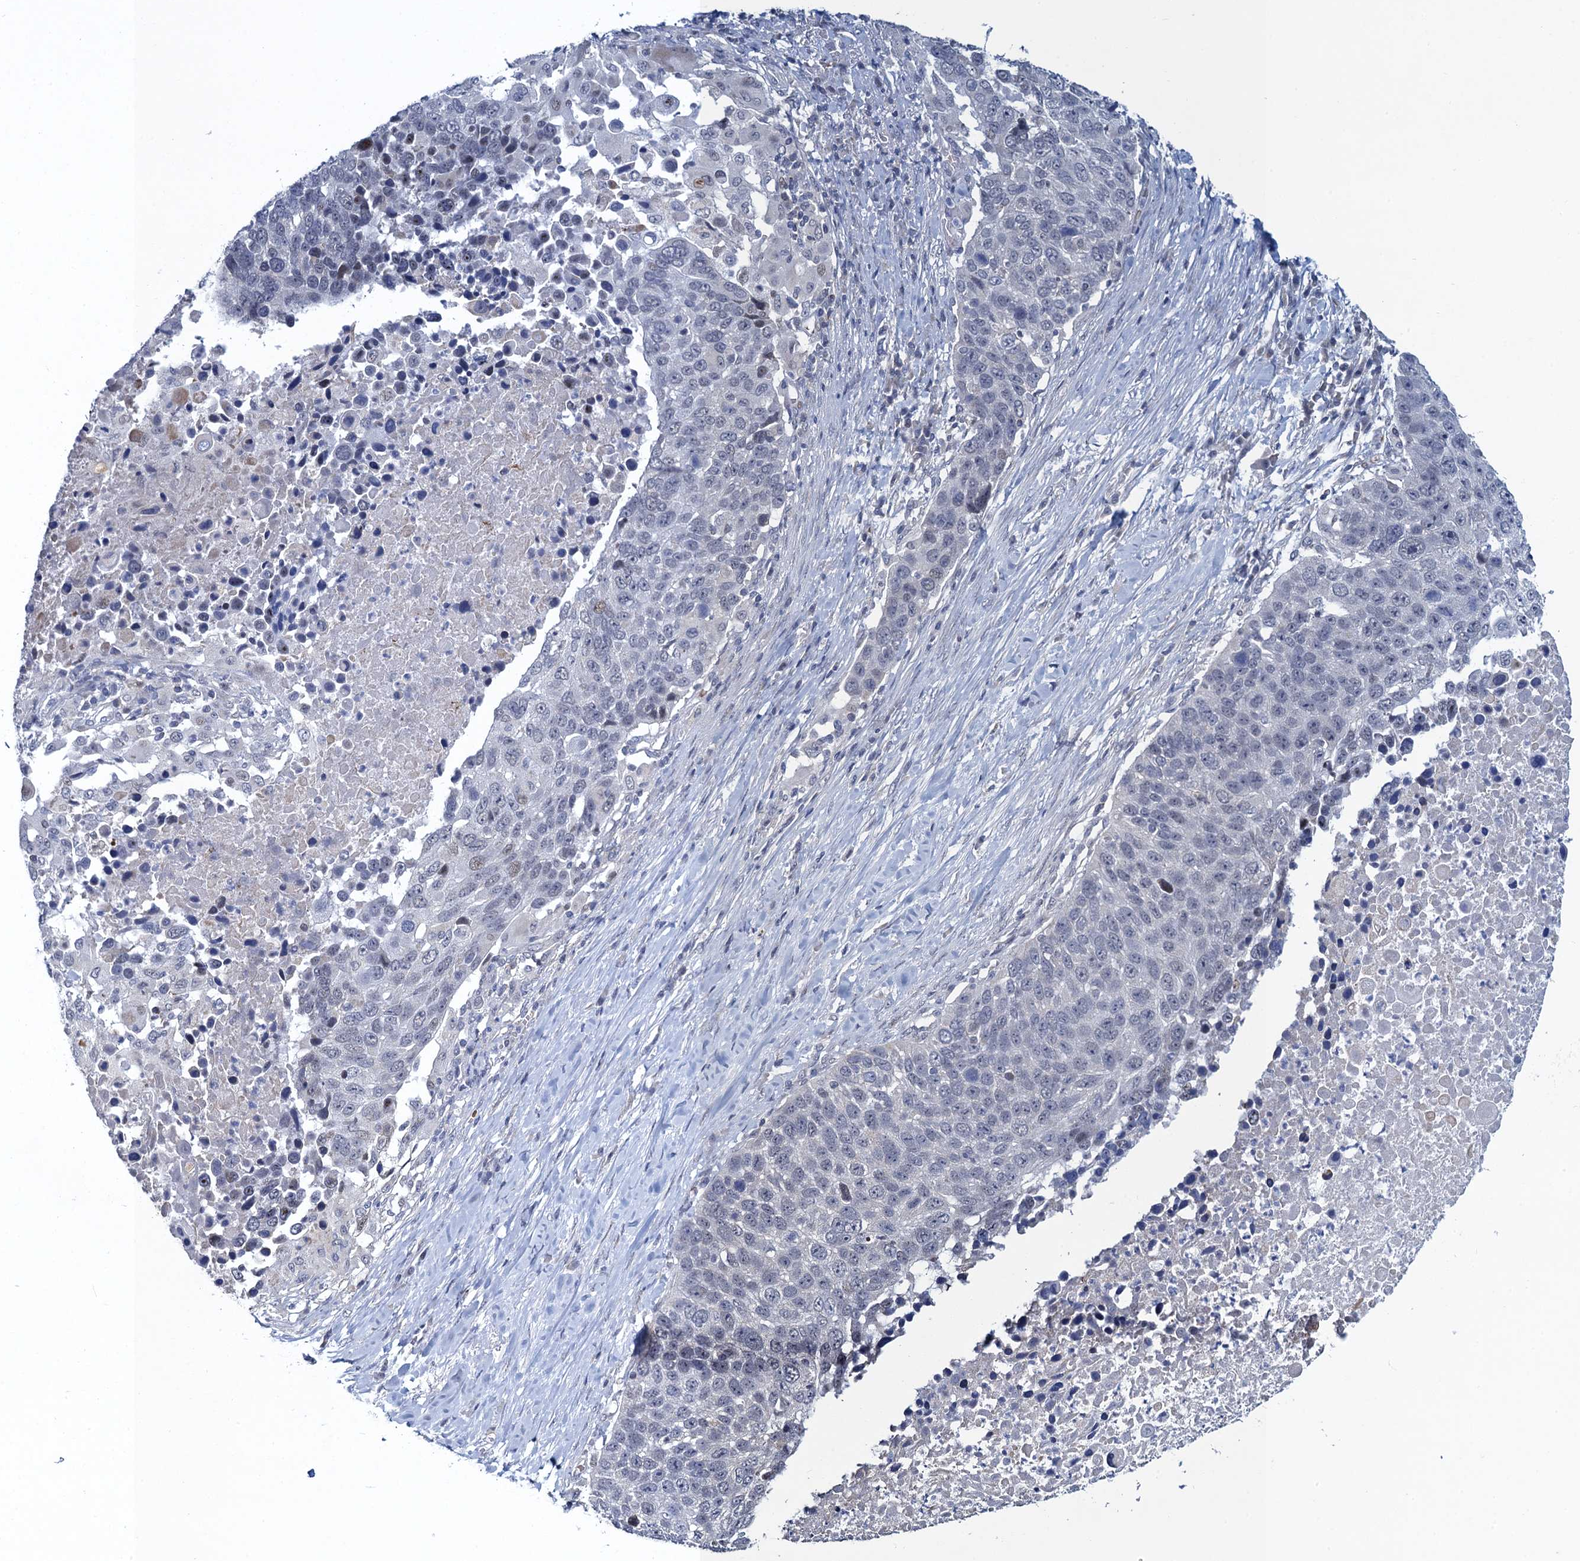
{"staining": {"intensity": "negative", "quantity": "none", "location": "none"}, "tissue": "lung cancer", "cell_type": "Tumor cells", "image_type": "cancer", "snomed": [{"axis": "morphology", "description": "Normal tissue, NOS"}, {"axis": "morphology", "description": "Squamous cell carcinoma, NOS"}, {"axis": "topography", "description": "Lymph node"}, {"axis": "topography", "description": "Lung"}], "caption": "The micrograph demonstrates no staining of tumor cells in lung cancer (squamous cell carcinoma).", "gene": "ATOSA", "patient": {"sex": "male", "age": 66}}